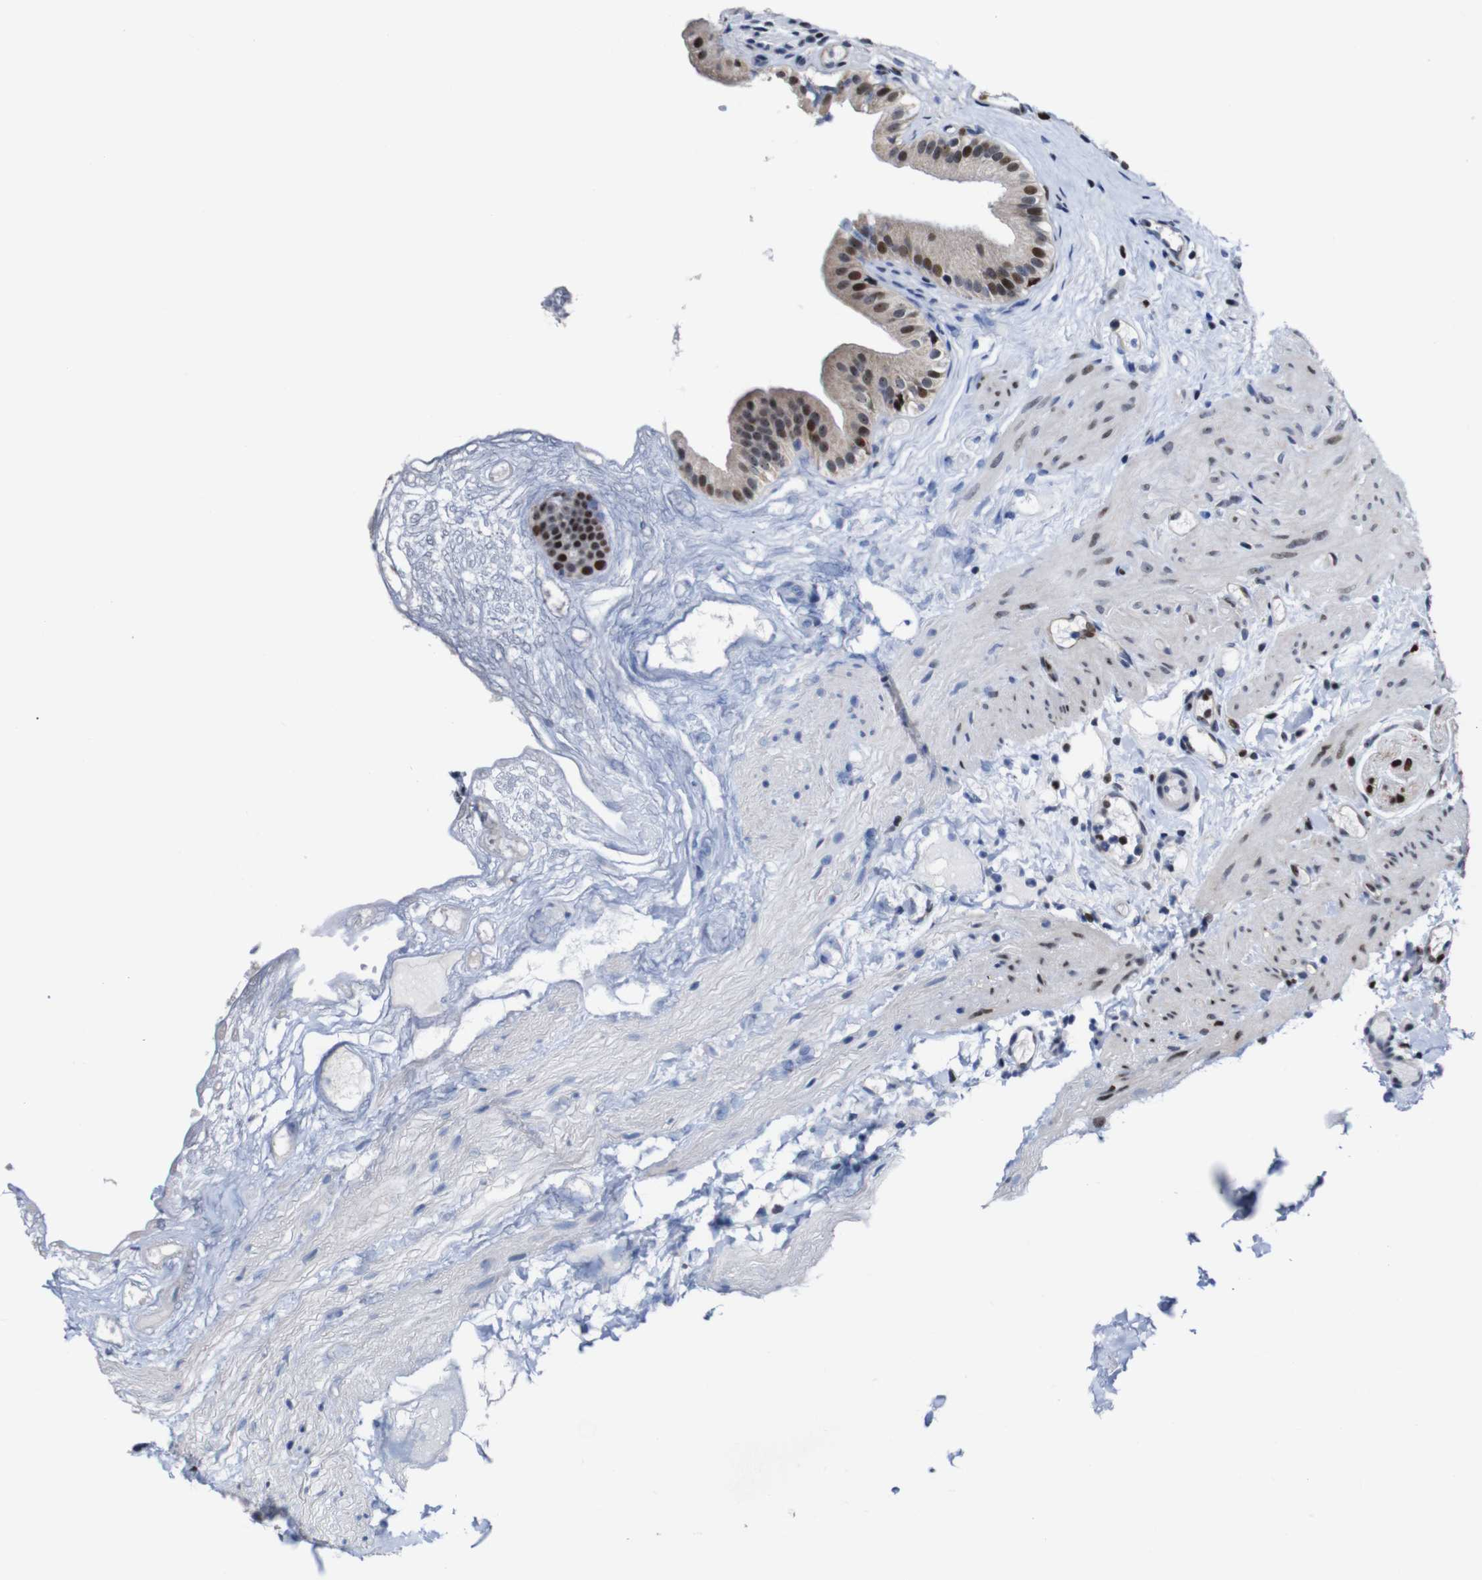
{"staining": {"intensity": "moderate", "quantity": "25%-75%", "location": "cytoplasmic/membranous,nuclear"}, "tissue": "gallbladder", "cell_type": "Glandular cells", "image_type": "normal", "snomed": [{"axis": "morphology", "description": "Normal tissue, NOS"}, {"axis": "topography", "description": "Gallbladder"}], "caption": "IHC image of unremarkable gallbladder: human gallbladder stained using immunohistochemistry shows medium levels of moderate protein expression localized specifically in the cytoplasmic/membranous,nuclear of glandular cells, appearing as a cytoplasmic/membranous,nuclear brown color.", "gene": "GATA6", "patient": {"sex": "female", "age": 26}}